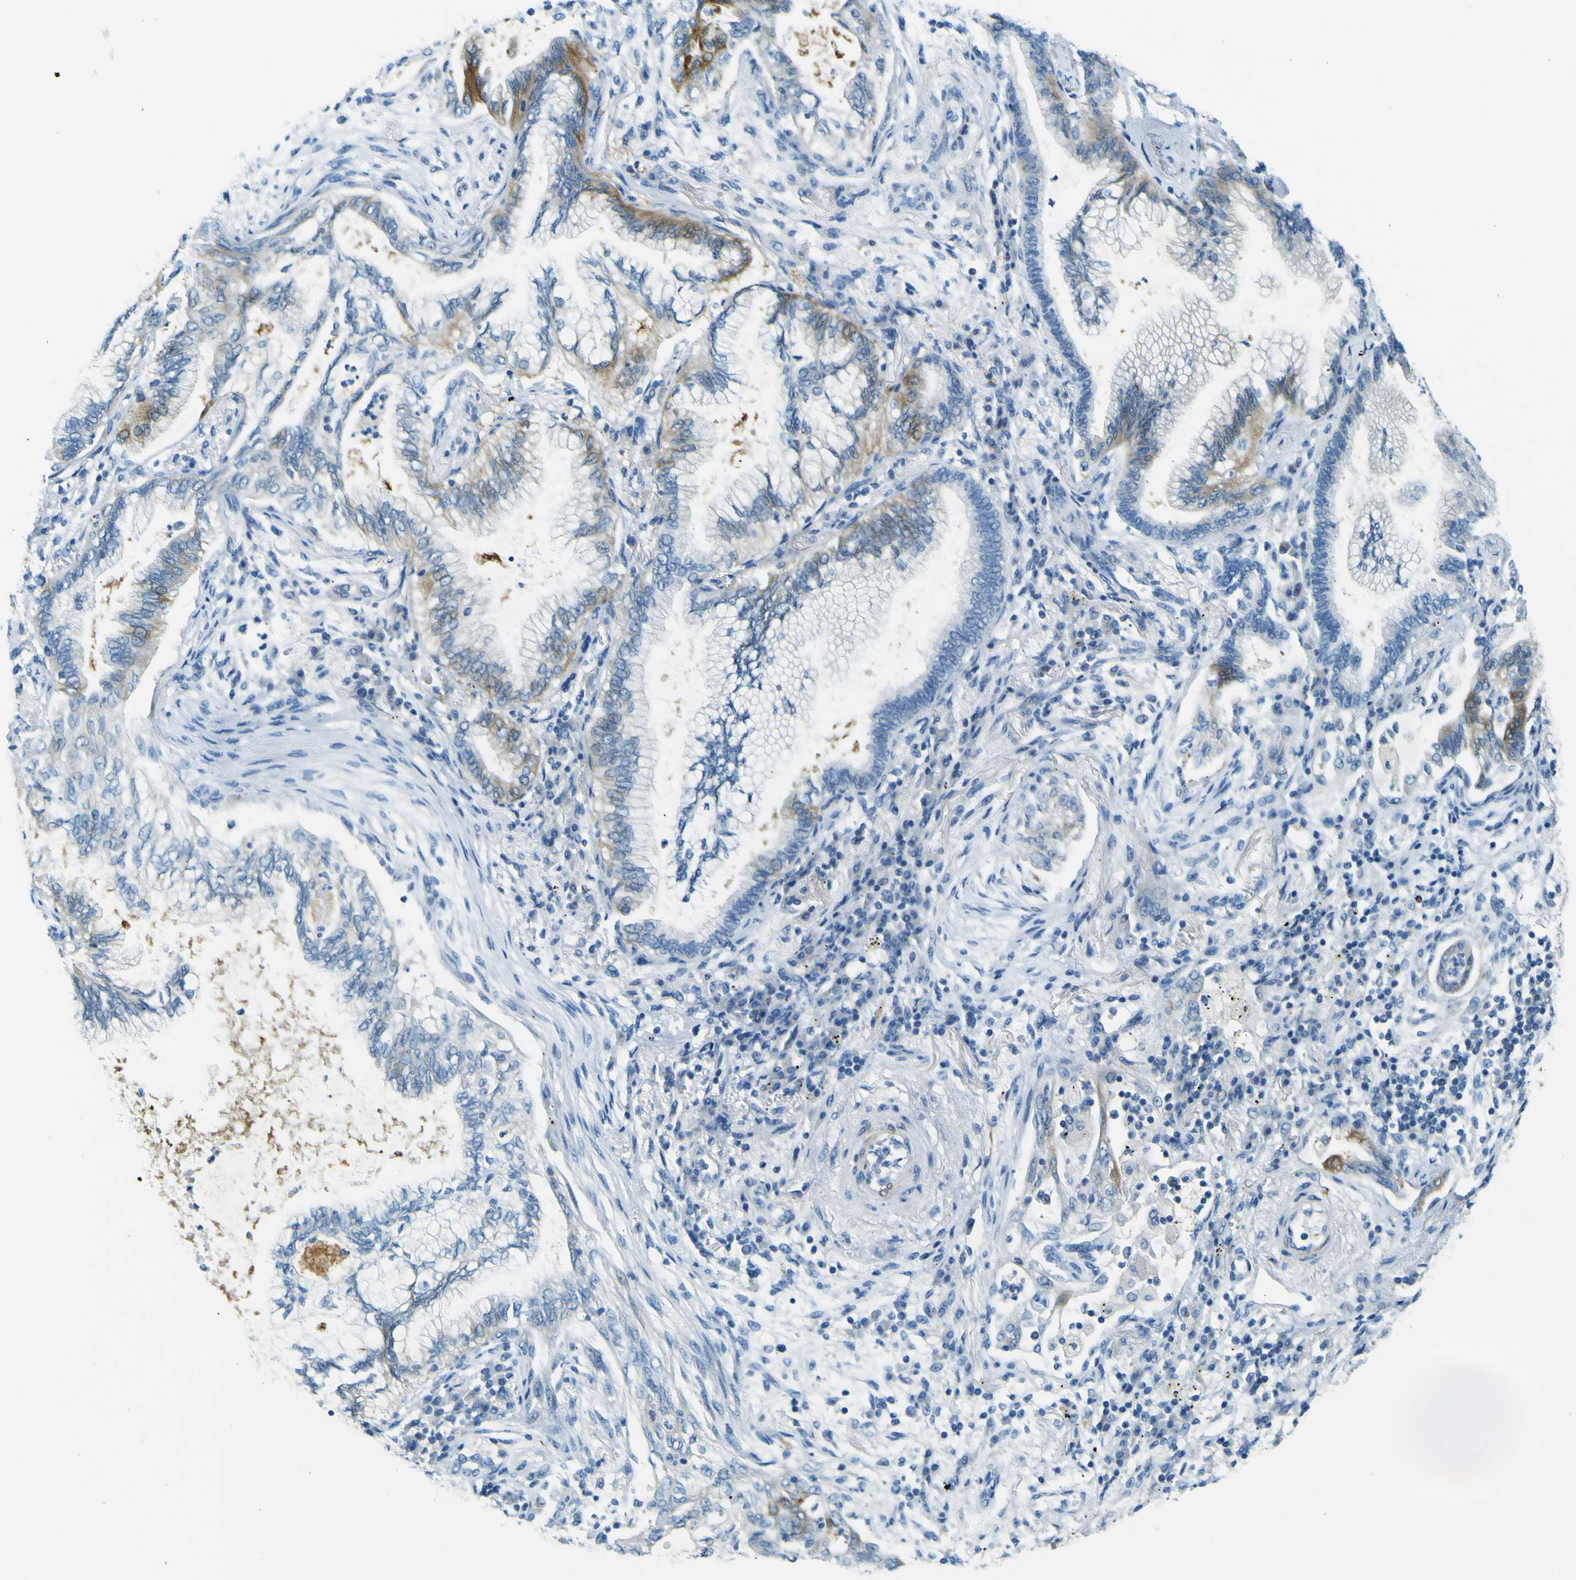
{"staining": {"intensity": "moderate", "quantity": "<25%", "location": "cytoplasmic/membranous"}, "tissue": "lung cancer", "cell_type": "Tumor cells", "image_type": "cancer", "snomed": [{"axis": "morphology", "description": "Normal tissue, NOS"}, {"axis": "morphology", "description": "Adenocarcinoma, NOS"}, {"axis": "topography", "description": "Bronchus"}, {"axis": "topography", "description": "Lung"}], "caption": "Lung cancer (adenocarcinoma) was stained to show a protein in brown. There is low levels of moderate cytoplasmic/membranous expression in about <25% of tumor cells.", "gene": "SORCS1", "patient": {"sex": "female", "age": 70}}